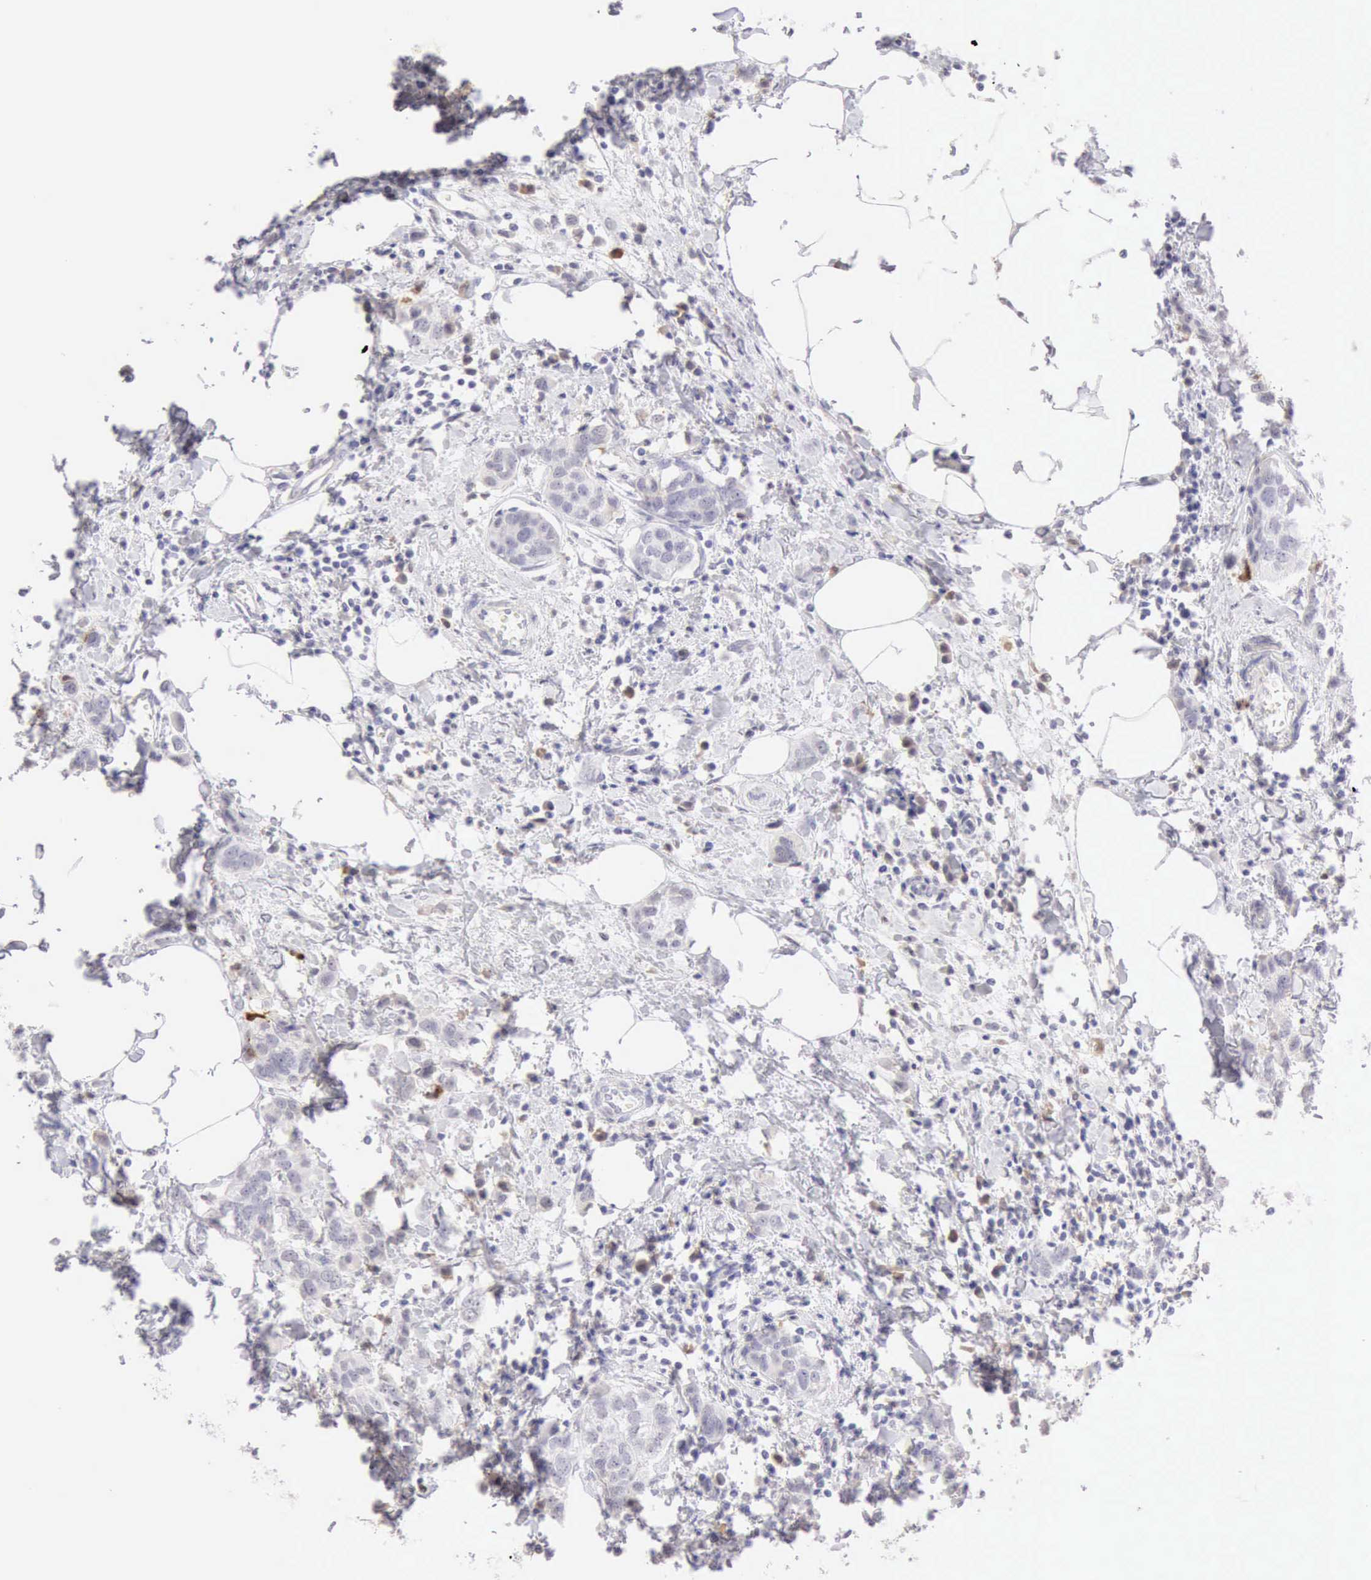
{"staining": {"intensity": "negative", "quantity": "none", "location": "none"}, "tissue": "breast cancer", "cell_type": "Tumor cells", "image_type": "cancer", "snomed": [{"axis": "morphology", "description": "Normal tissue, NOS"}, {"axis": "morphology", "description": "Duct carcinoma"}, {"axis": "topography", "description": "Breast"}], "caption": "A micrograph of human infiltrating ductal carcinoma (breast) is negative for staining in tumor cells.", "gene": "RNASE1", "patient": {"sex": "female", "age": 50}}